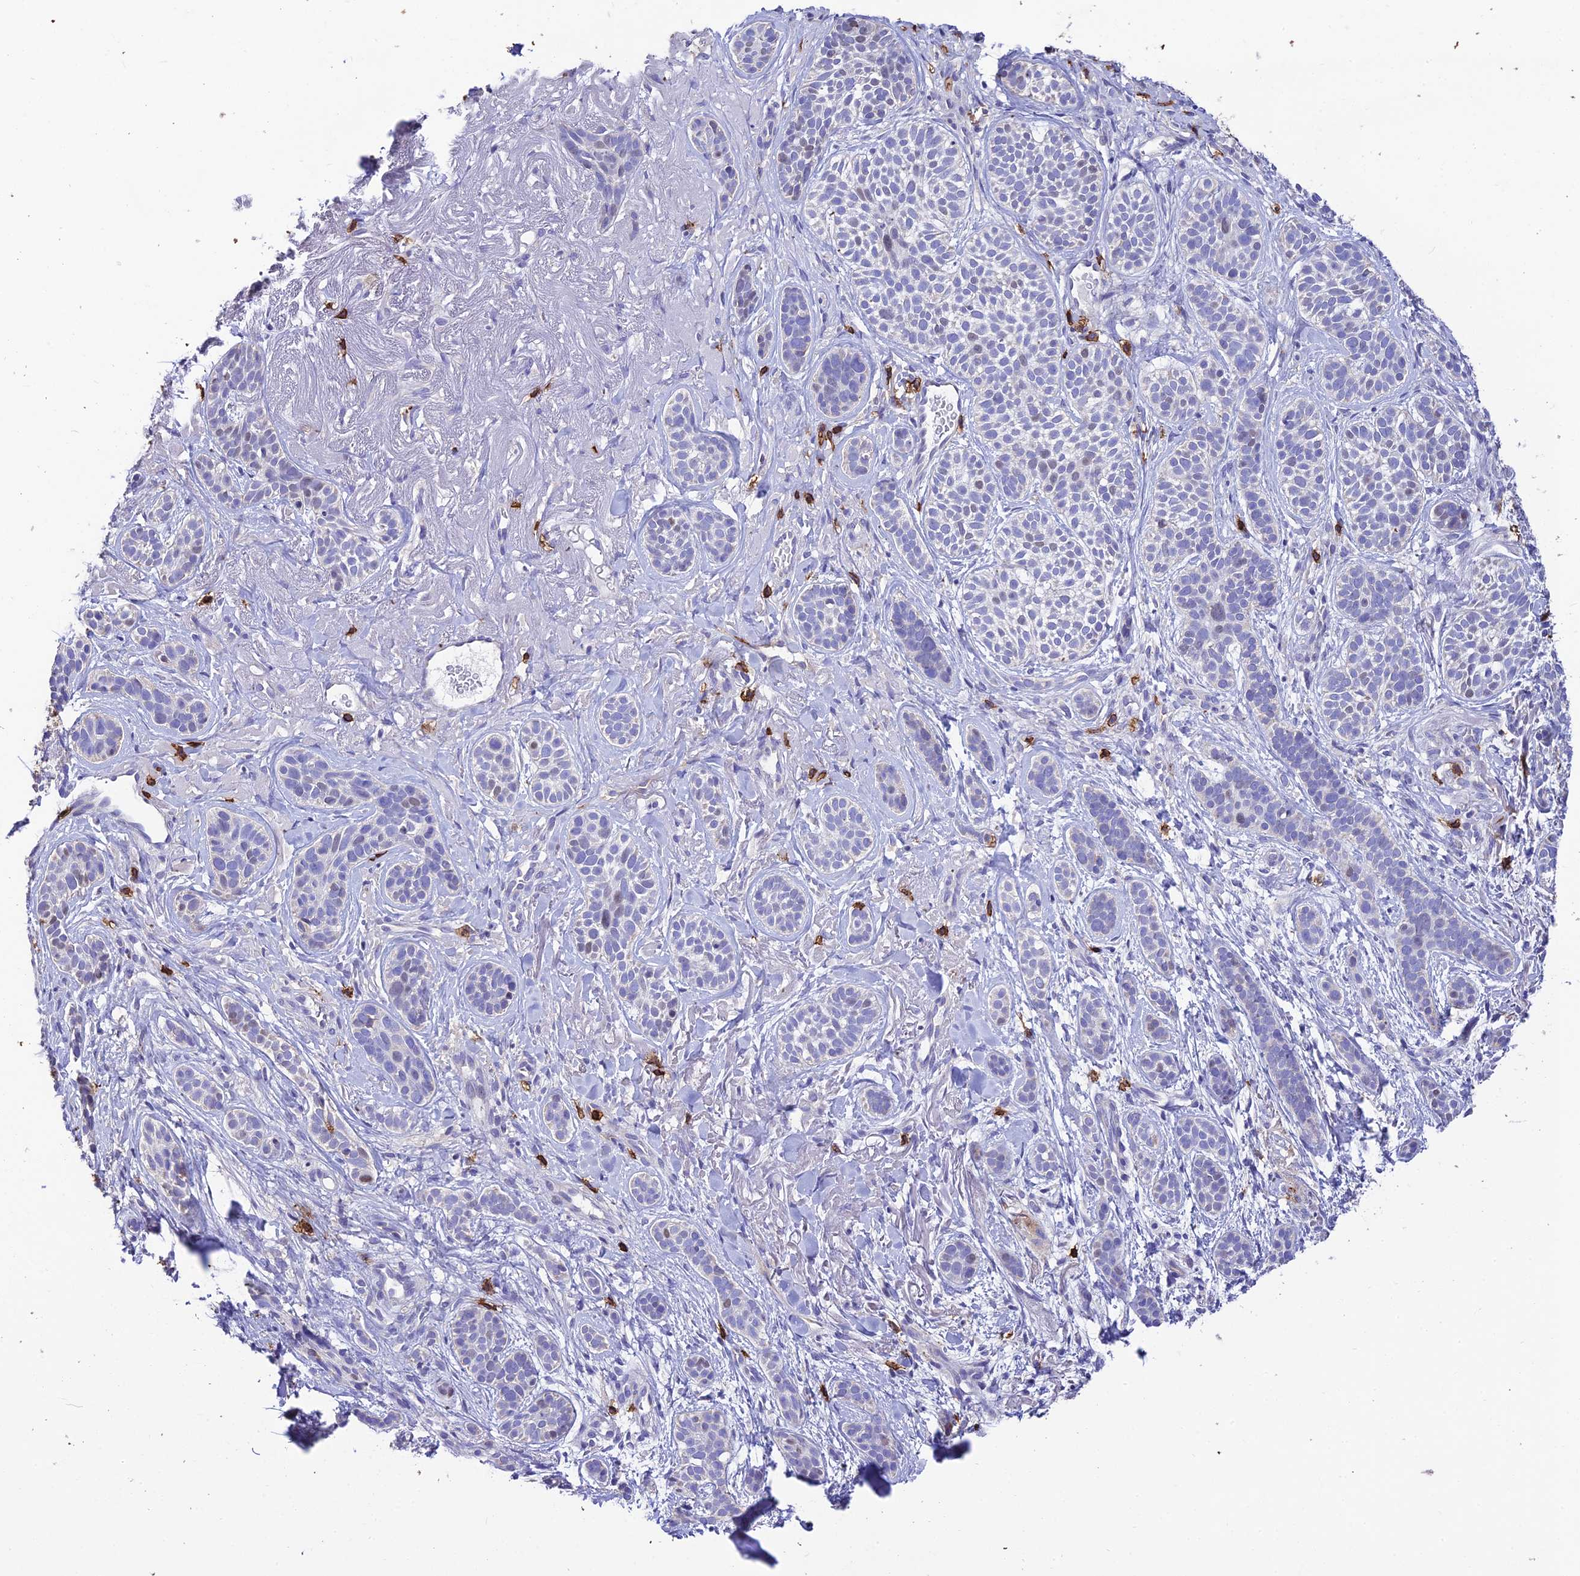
{"staining": {"intensity": "negative", "quantity": "none", "location": "none"}, "tissue": "skin cancer", "cell_type": "Tumor cells", "image_type": "cancer", "snomed": [{"axis": "morphology", "description": "Basal cell carcinoma"}, {"axis": "topography", "description": "Skin"}], "caption": "Tumor cells show no significant positivity in skin basal cell carcinoma.", "gene": "PTPRCAP", "patient": {"sex": "male", "age": 71}}